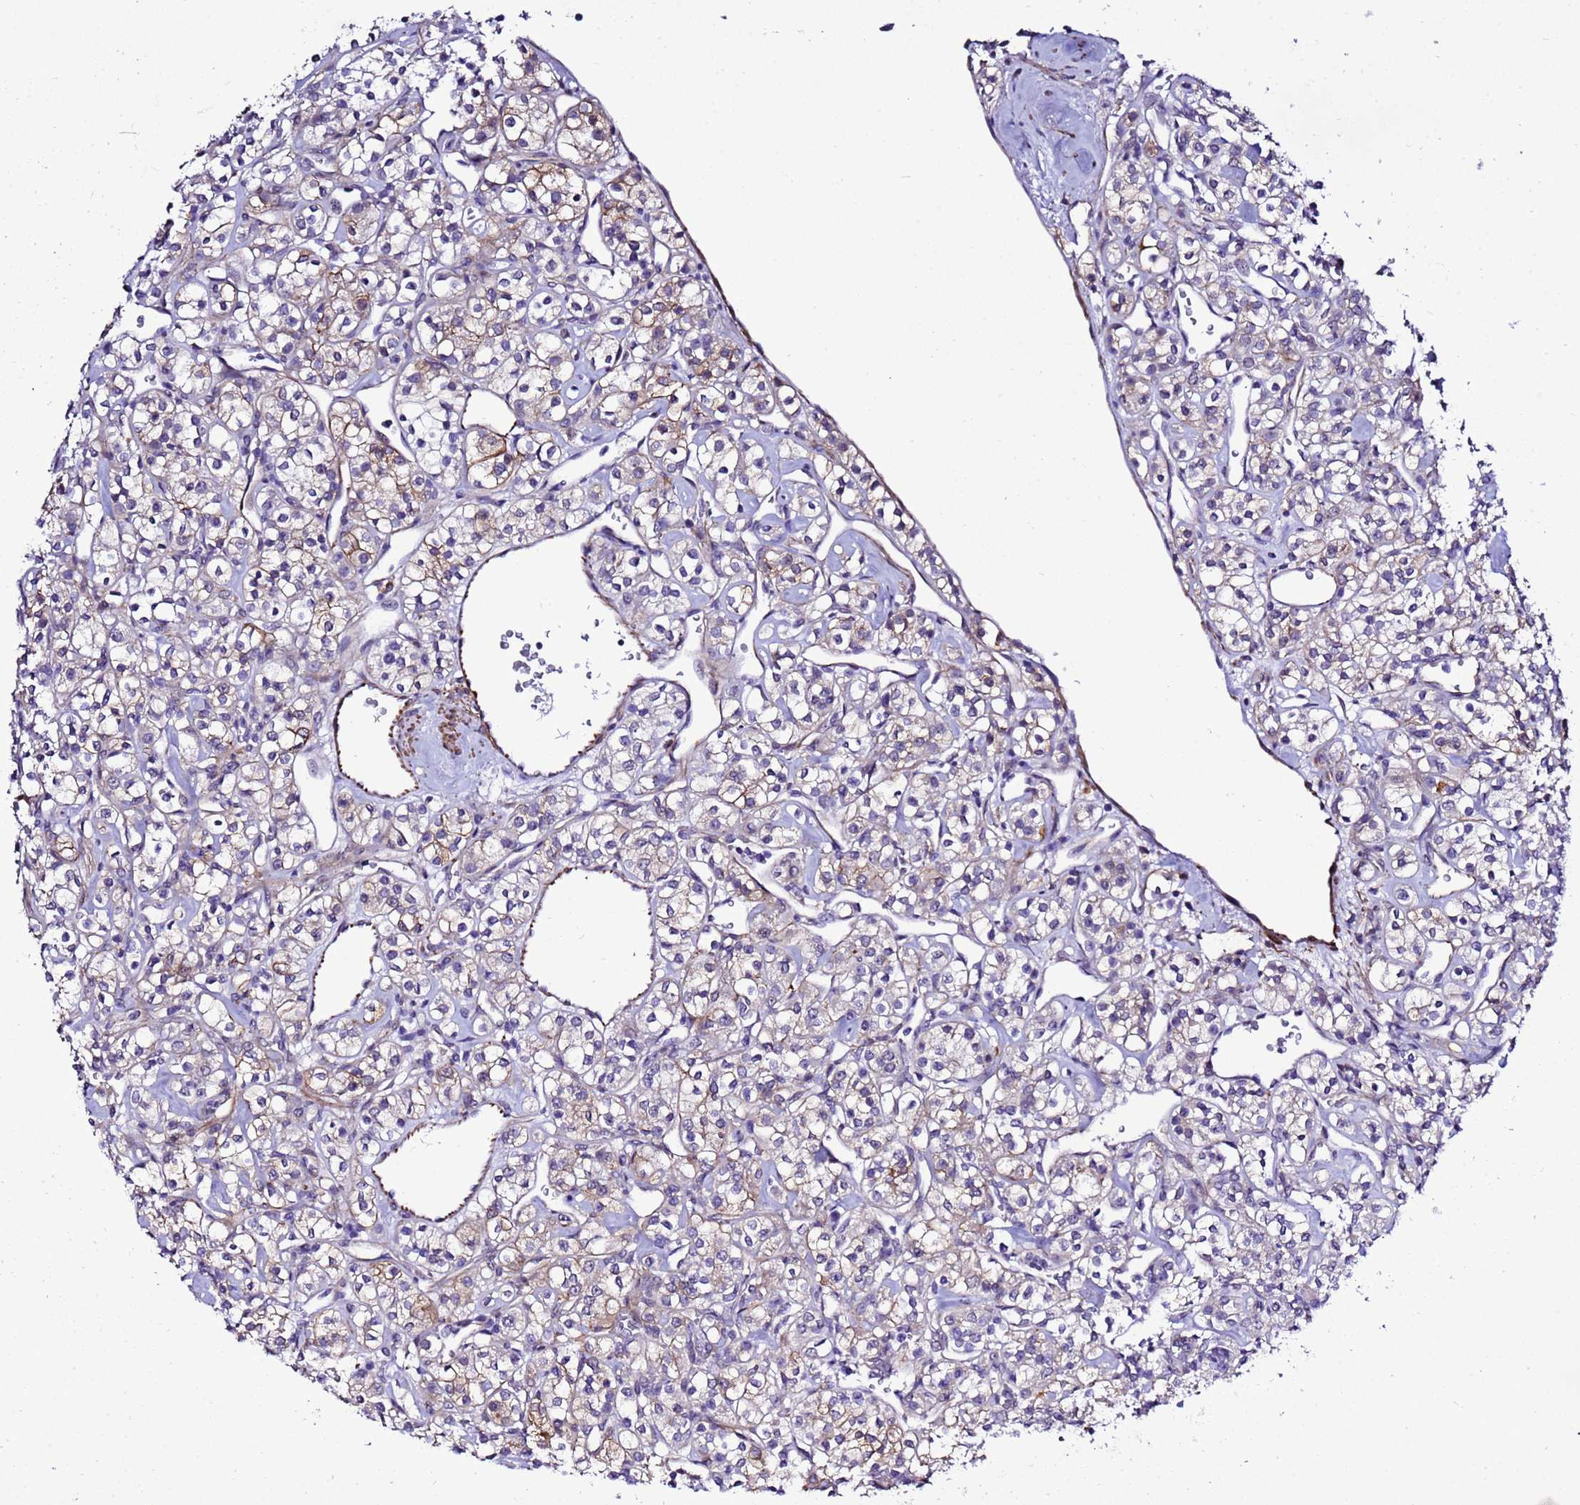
{"staining": {"intensity": "moderate", "quantity": "<25%", "location": "cytoplasmic/membranous"}, "tissue": "renal cancer", "cell_type": "Tumor cells", "image_type": "cancer", "snomed": [{"axis": "morphology", "description": "Adenocarcinoma, NOS"}, {"axis": "topography", "description": "Kidney"}], "caption": "Immunohistochemistry (IHC) of human renal cancer exhibits low levels of moderate cytoplasmic/membranous expression in approximately <25% of tumor cells.", "gene": "GZF1", "patient": {"sex": "male", "age": 77}}